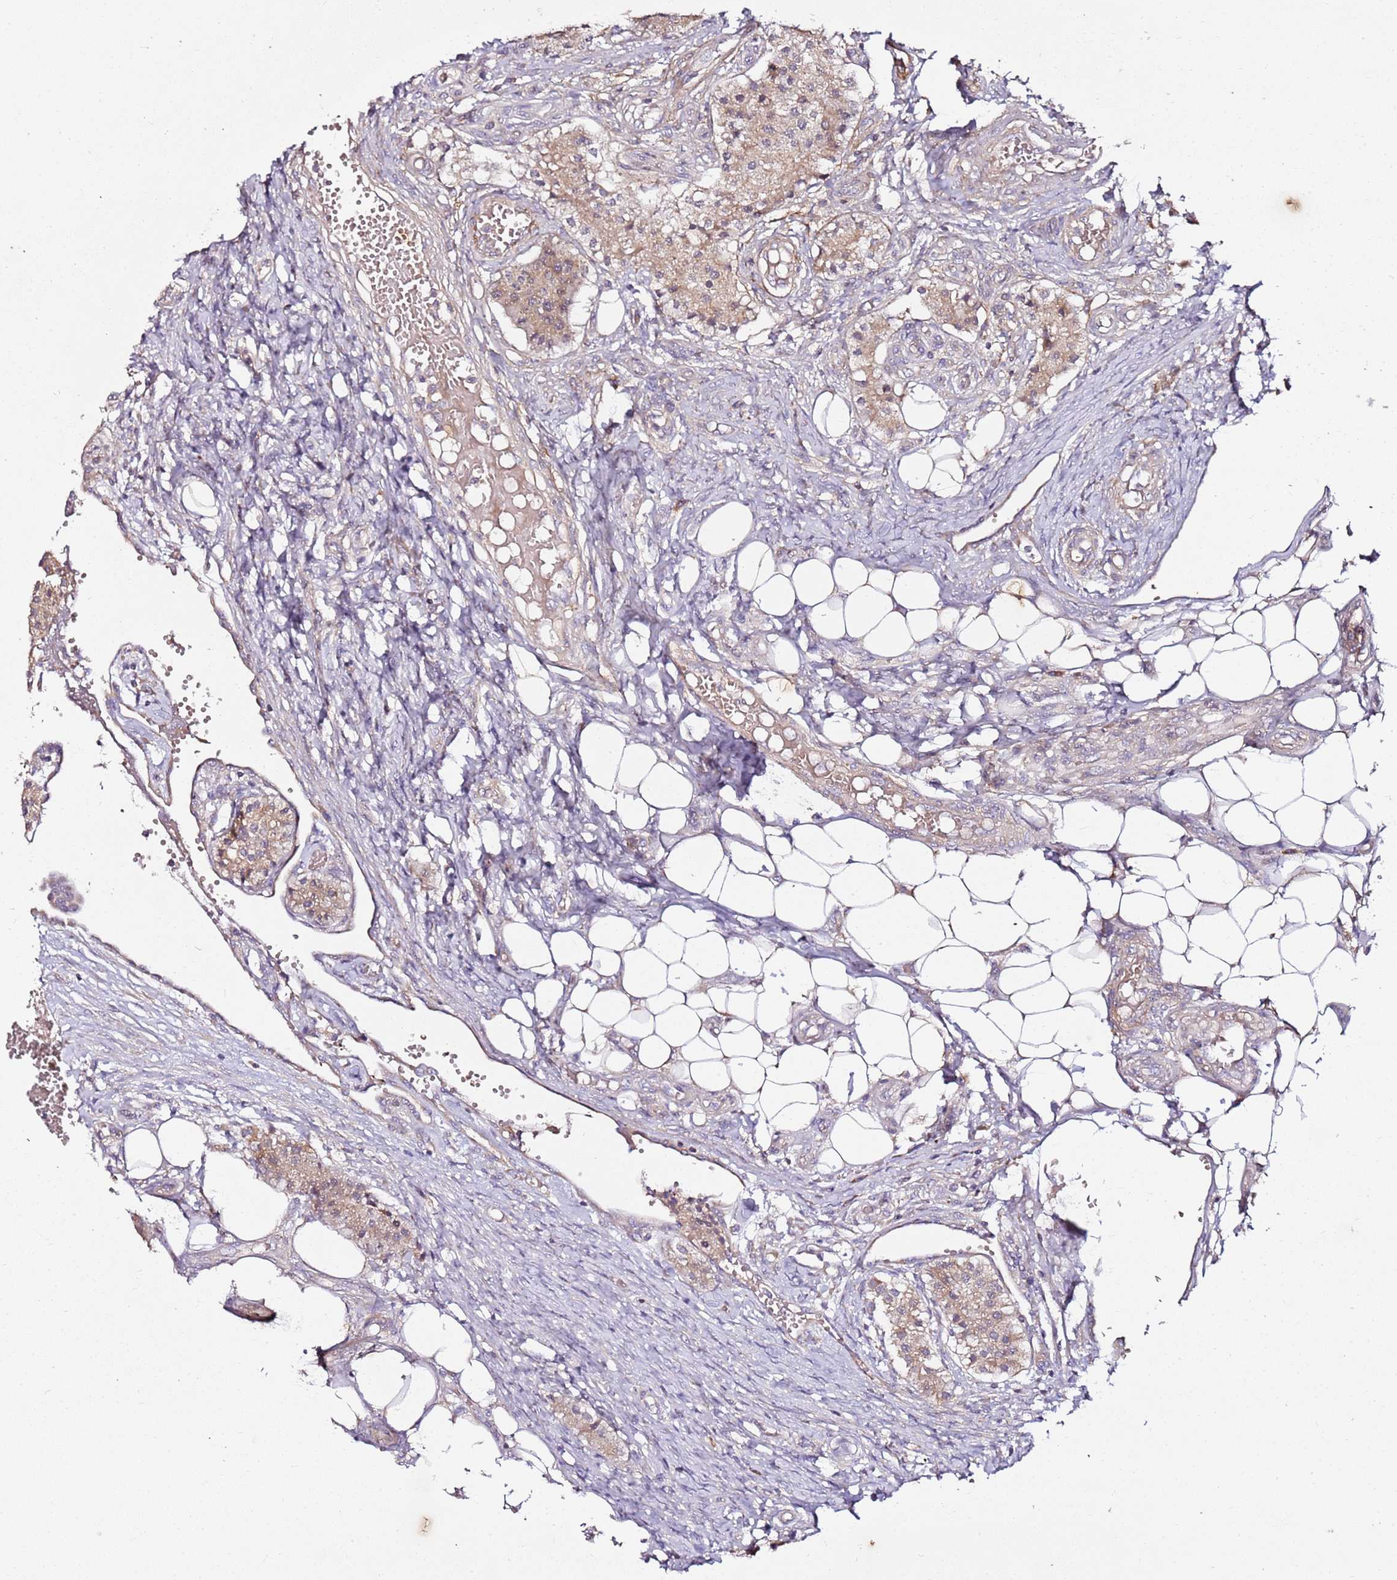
{"staining": {"intensity": "weak", "quantity": ">75%", "location": "cytoplasmic/membranous"}, "tissue": "carcinoid", "cell_type": "Tumor cells", "image_type": "cancer", "snomed": [{"axis": "morphology", "description": "Carcinoid, malignant, NOS"}, {"axis": "topography", "description": "Colon"}], "caption": "A brown stain labels weak cytoplasmic/membranous staining of a protein in carcinoid tumor cells.", "gene": "KRTAP21-3", "patient": {"sex": "female", "age": 52}}